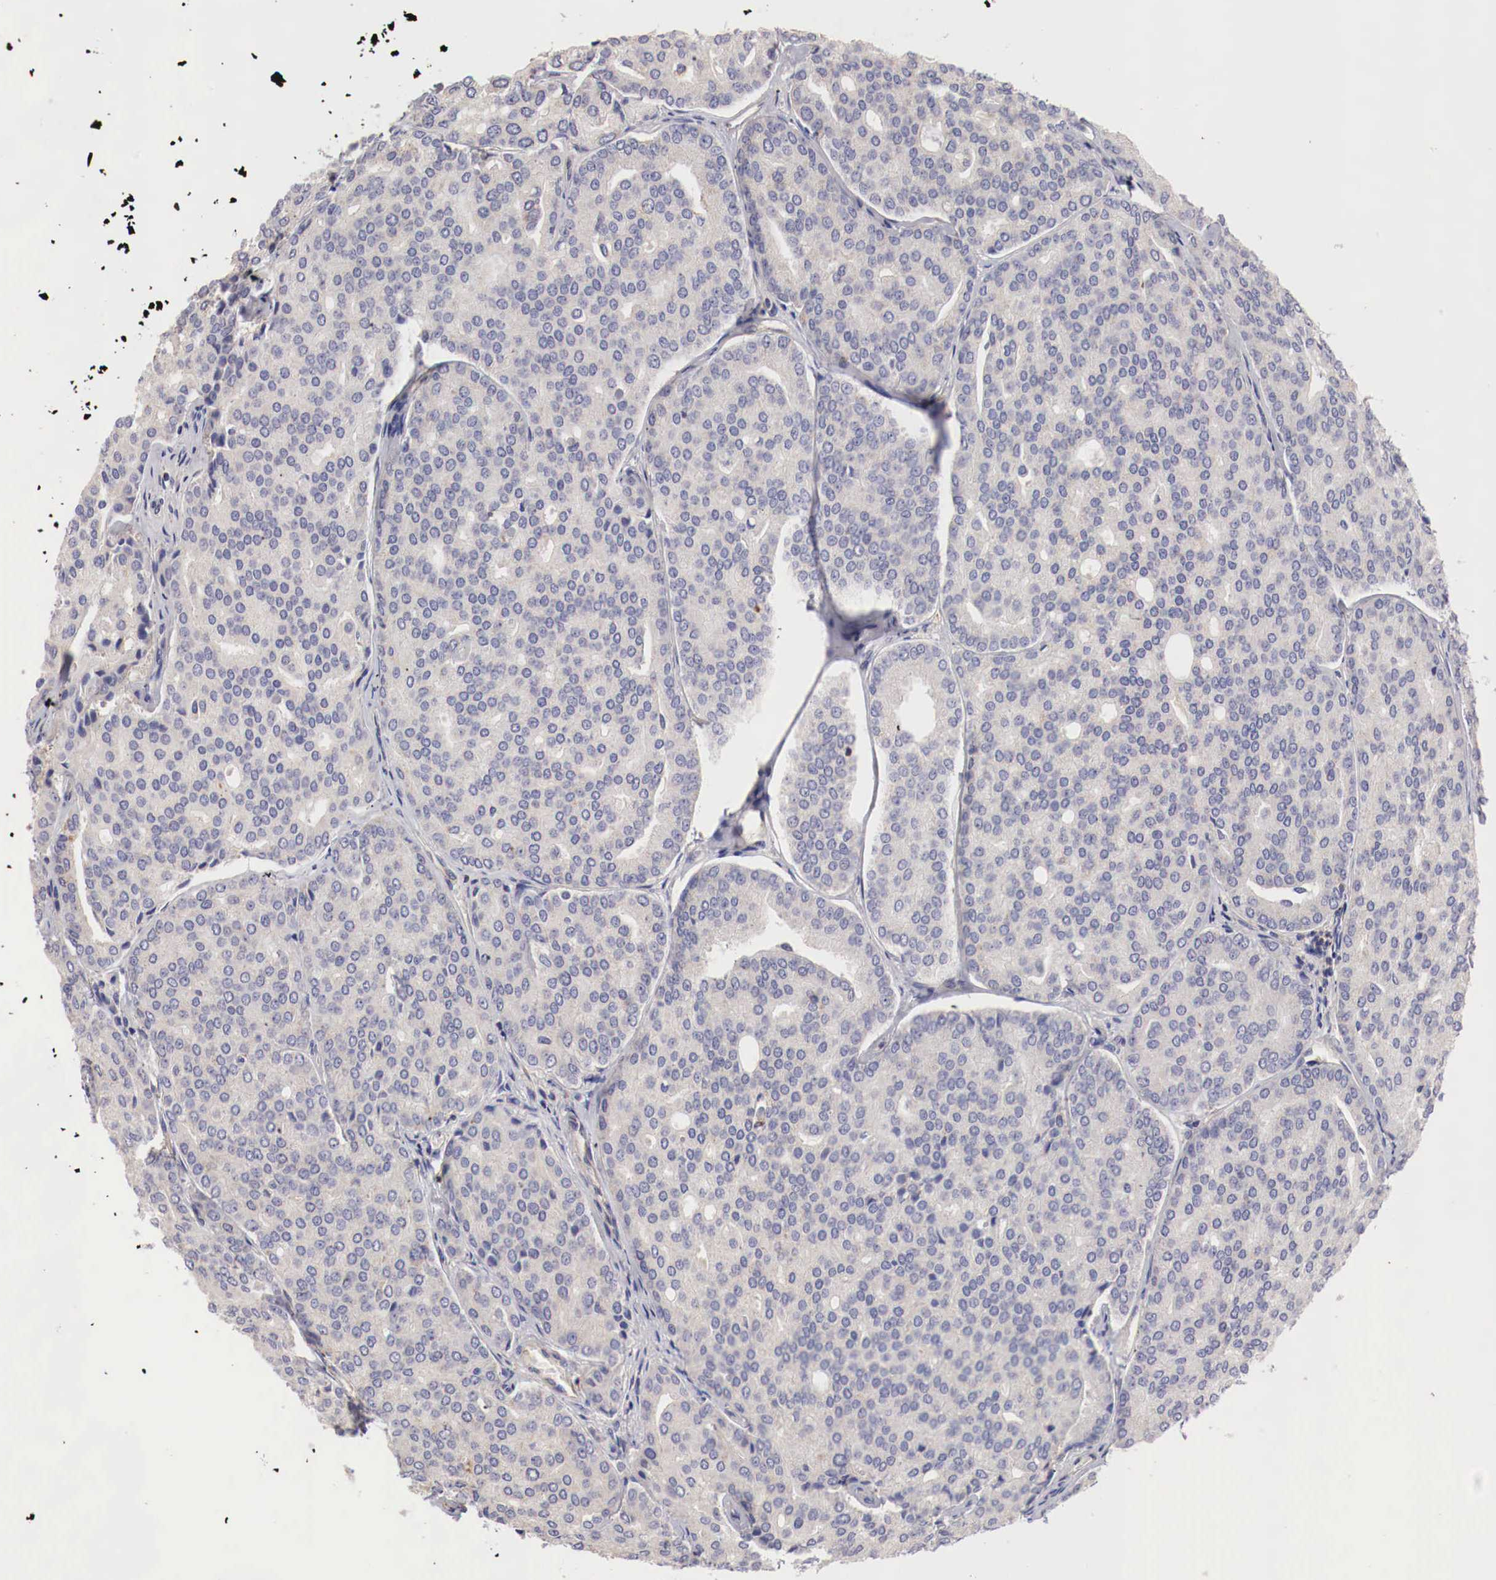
{"staining": {"intensity": "negative", "quantity": "none", "location": "none"}, "tissue": "prostate cancer", "cell_type": "Tumor cells", "image_type": "cancer", "snomed": [{"axis": "morphology", "description": "Adenocarcinoma, High grade"}, {"axis": "topography", "description": "Prostate"}], "caption": "High power microscopy photomicrograph of an immunohistochemistry photomicrograph of high-grade adenocarcinoma (prostate), revealing no significant positivity in tumor cells.", "gene": "PITPNA", "patient": {"sex": "male", "age": 64}}